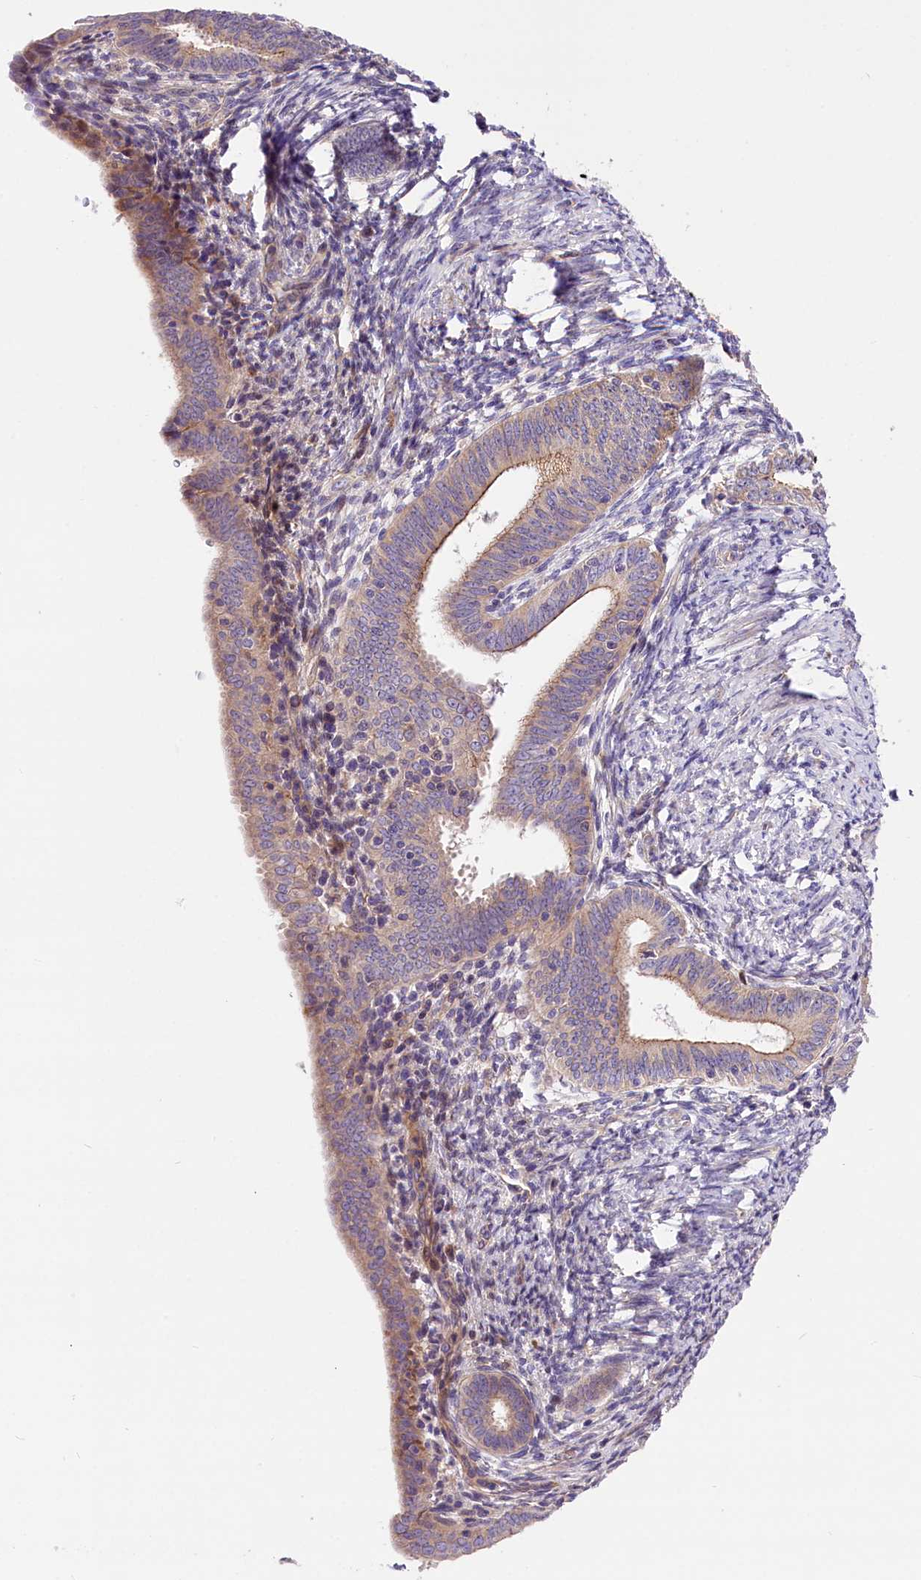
{"staining": {"intensity": "weak", "quantity": "<25%", "location": "cytoplasmic/membranous"}, "tissue": "endometrial cancer", "cell_type": "Tumor cells", "image_type": "cancer", "snomed": [{"axis": "morphology", "description": "Adenocarcinoma, NOS"}, {"axis": "topography", "description": "Endometrium"}], "caption": "IHC photomicrograph of human endometrial cancer (adenocarcinoma) stained for a protein (brown), which displays no expression in tumor cells.", "gene": "ARMC6", "patient": {"sex": "female", "age": 51}}